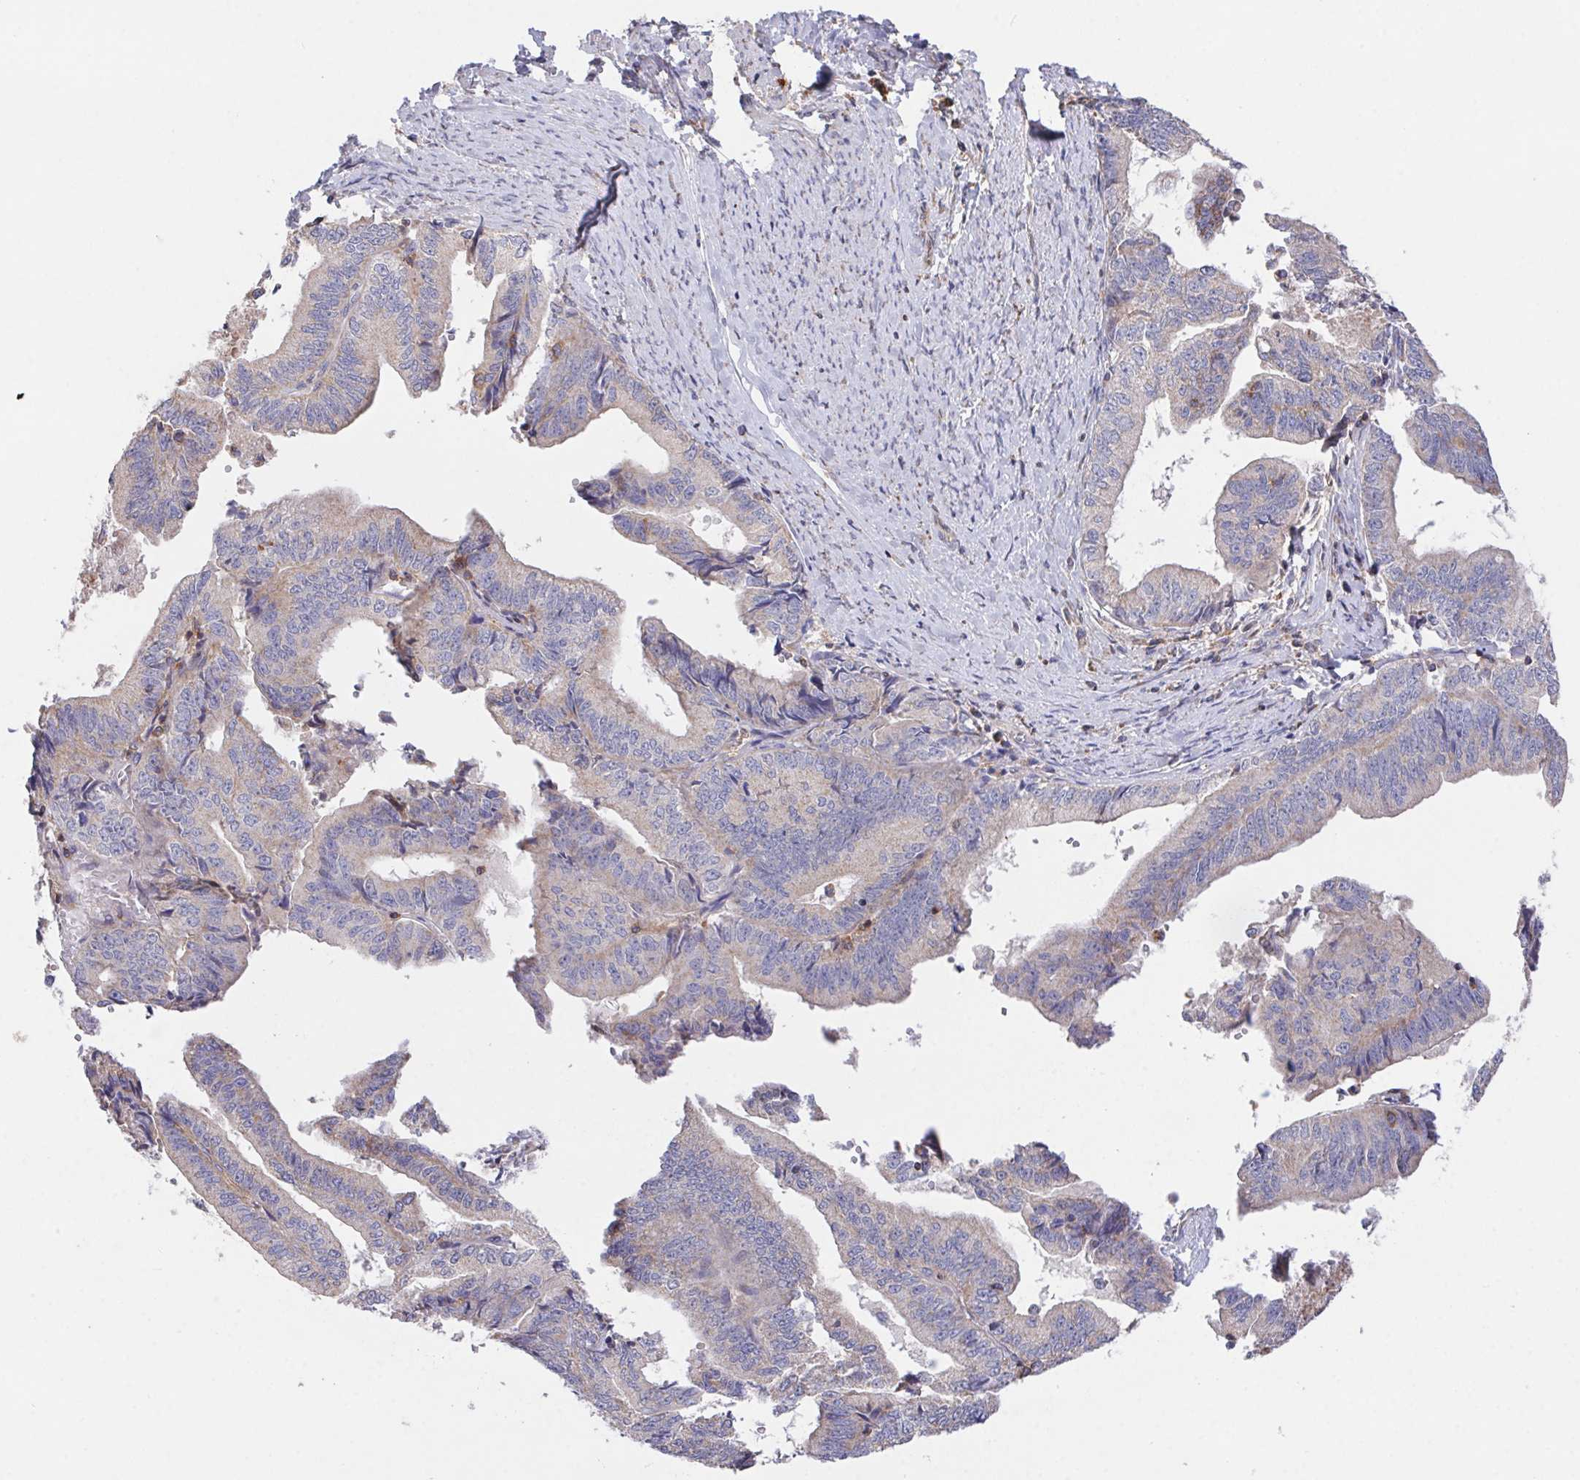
{"staining": {"intensity": "negative", "quantity": "none", "location": "none"}, "tissue": "endometrial cancer", "cell_type": "Tumor cells", "image_type": "cancer", "snomed": [{"axis": "morphology", "description": "Adenocarcinoma, NOS"}, {"axis": "topography", "description": "Endometrium"}], "caption": "Endometrial cancer was stained to show a protein in brown. There is no significant expression in tumor cells.", "gene": "FAM241A", "patient": {"sex": "female", "age": 65}}